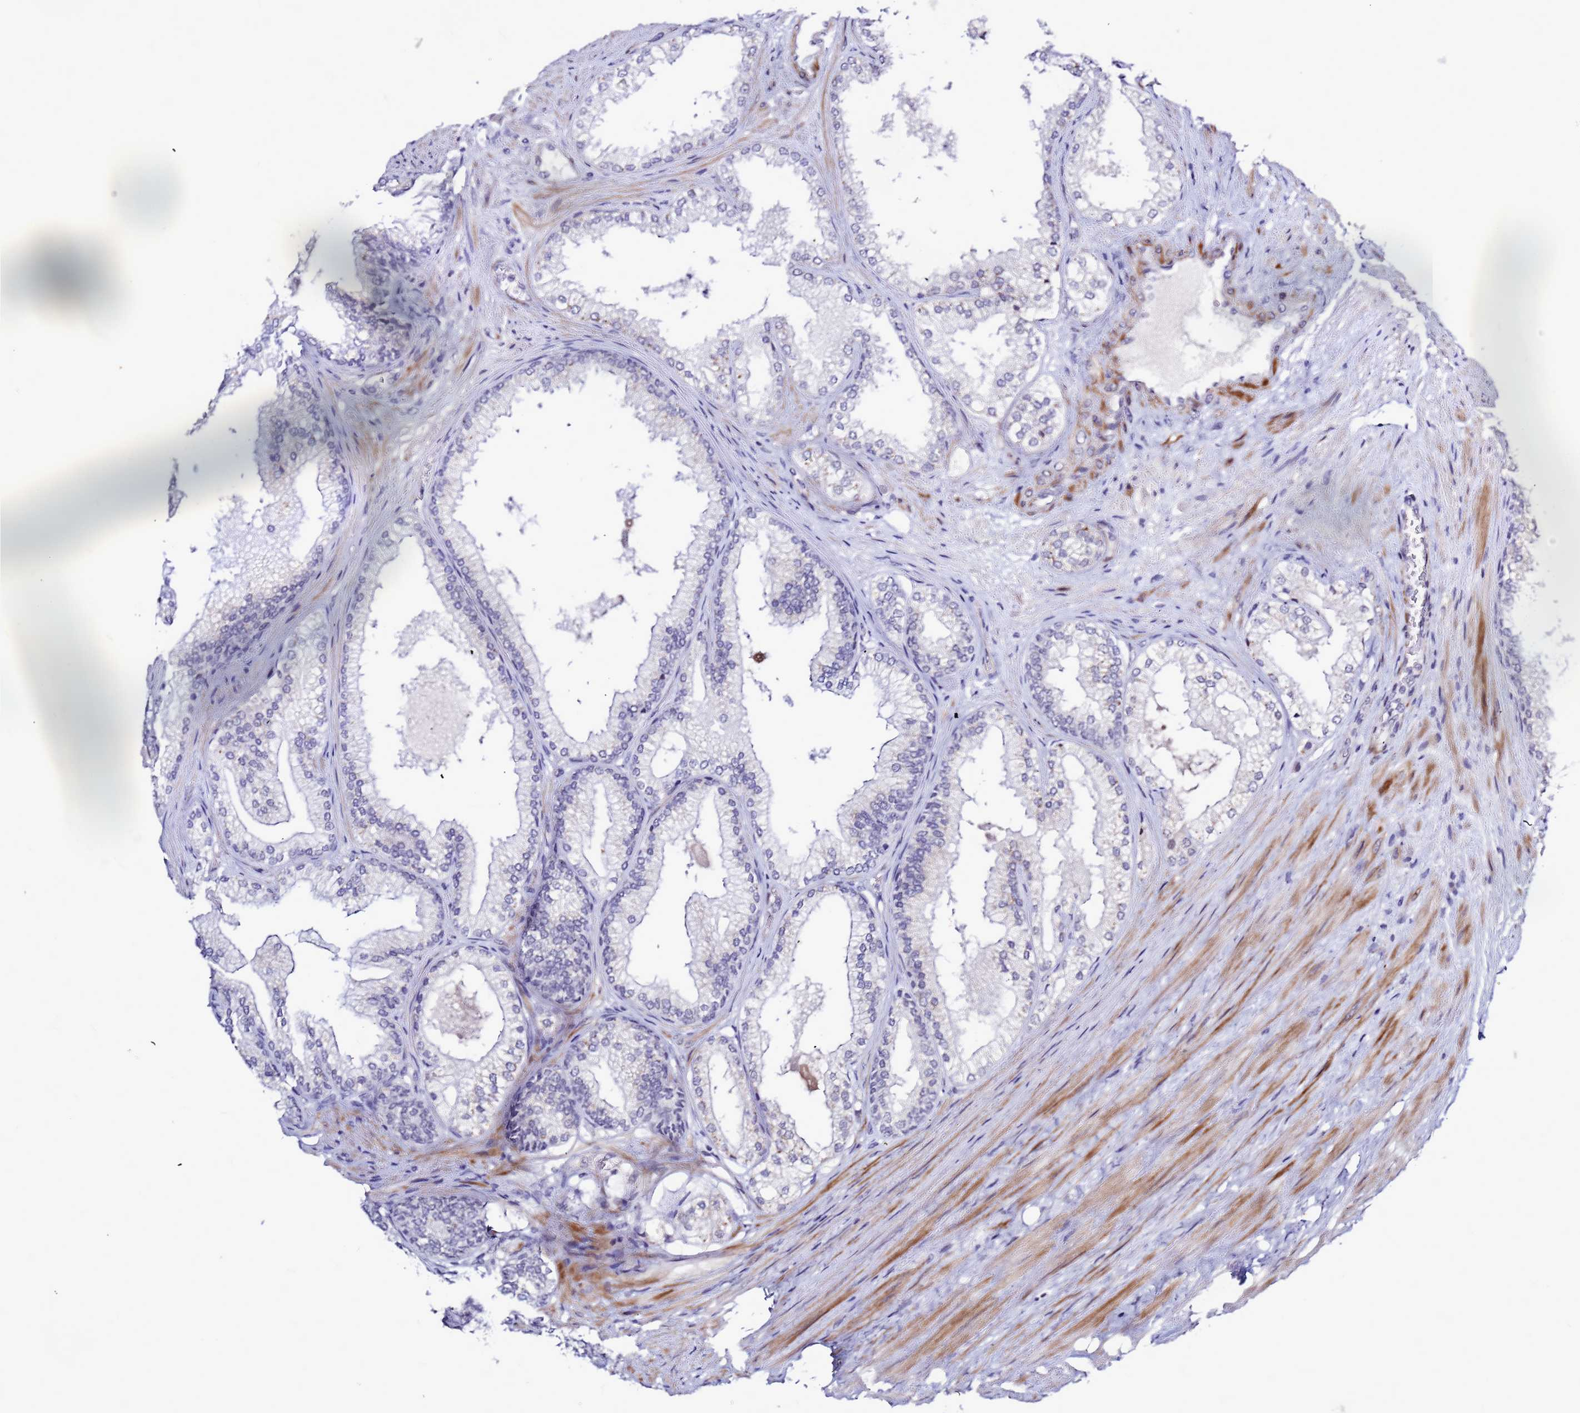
{"staining": {"intensity": "weak", "quantity": "<25%", "location": "nuclear"}, "tissue": "prostate", "cell_type": "Glandular cells", "image_type": "normal", "snomed": [{"axis": "morphology", "description": "Normal tissue, NOS"}, {"axis": "topography", "description": "Prostate"}], "caption": "This is a micrograph of immunohistochemistry (IHC) staining of unremarkable prostate, which shows no expression in glandular cells.", "gene": "CXorf65", "patient": {"sex": "male", "age": 76}}